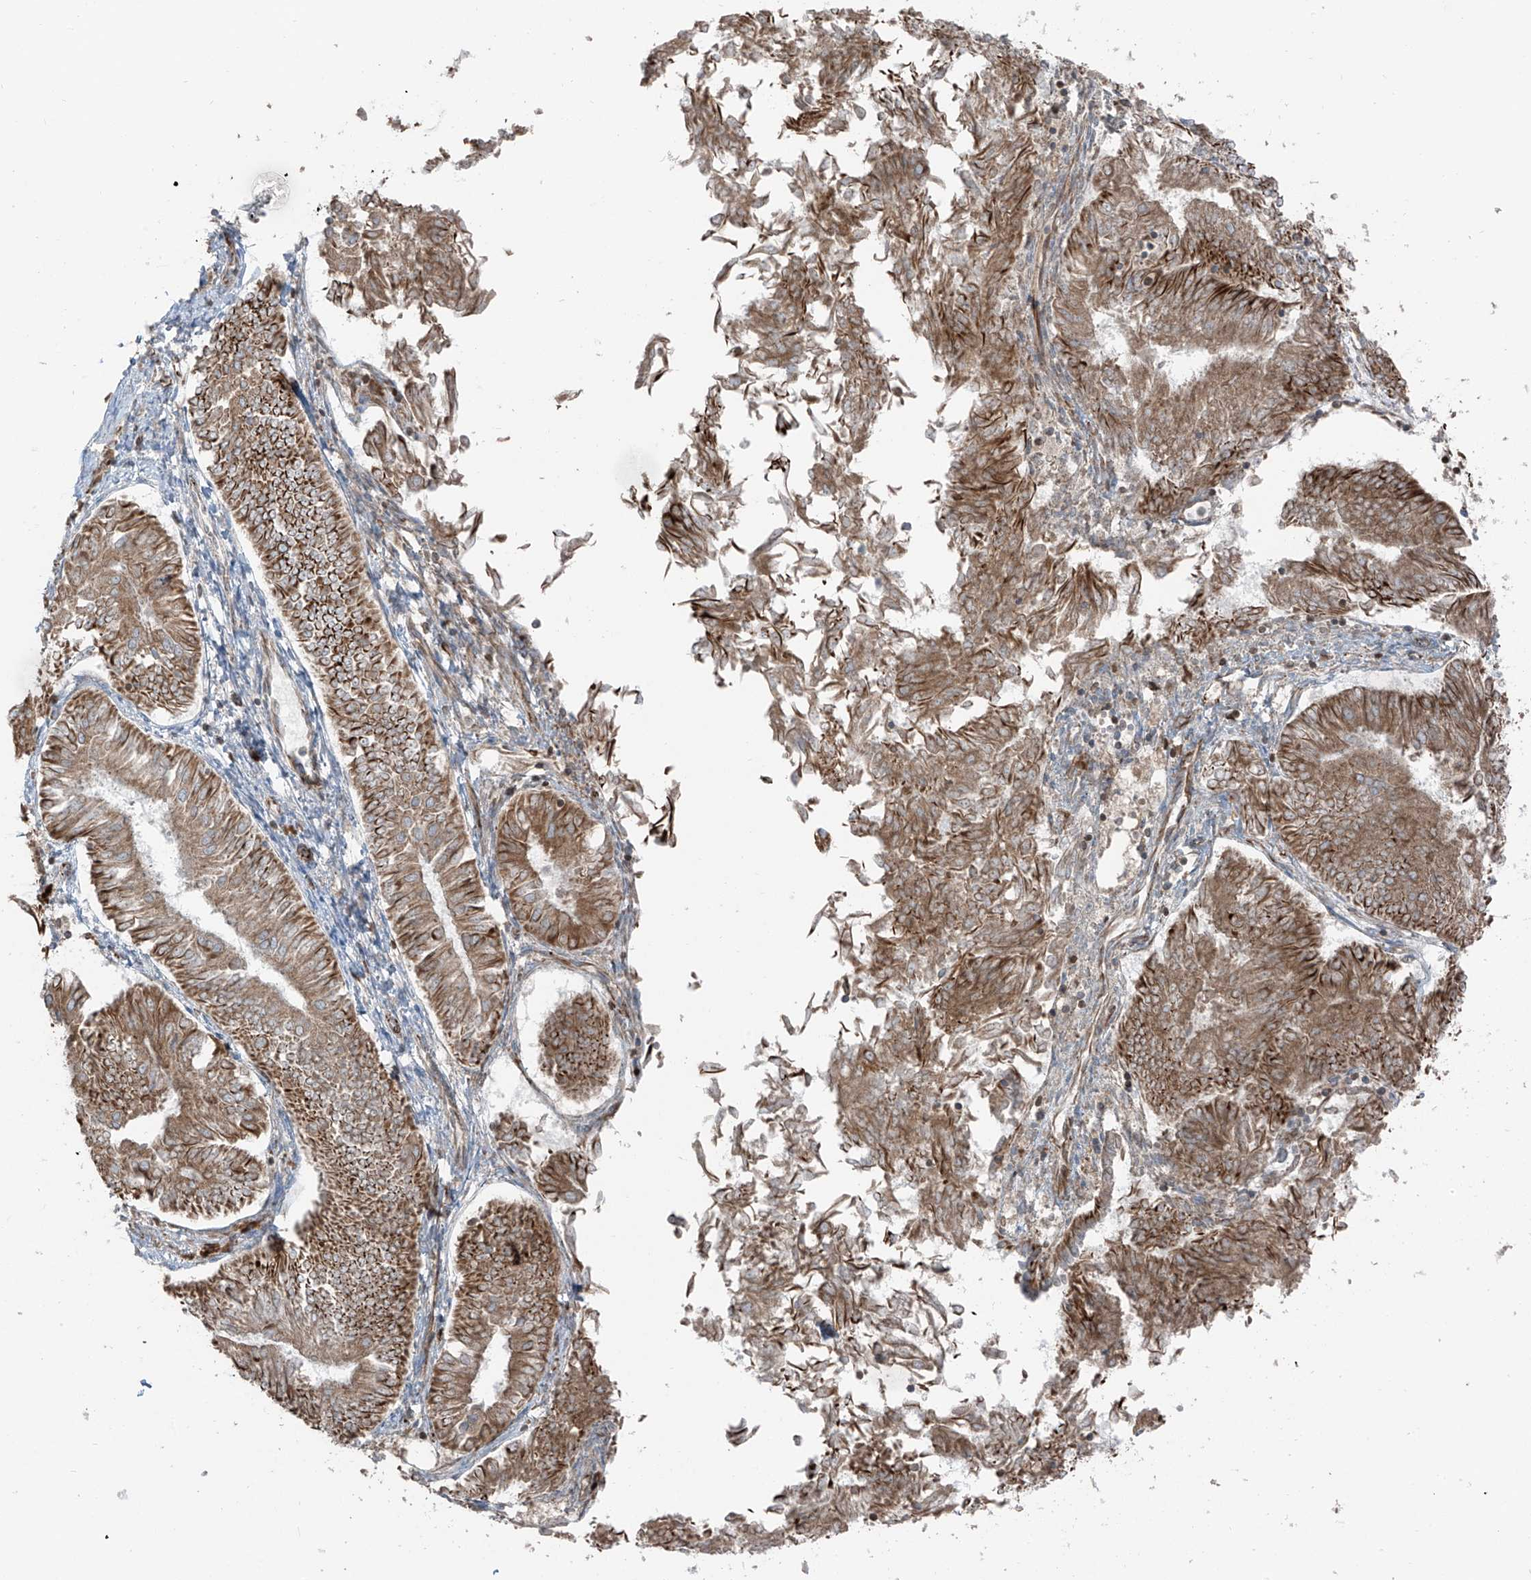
{"staining": {"intensity": "moderate", "quantity": ">75%", "location": "cytoplasmic/membranous"}, "tissue": "endometrial cancer", "cell_type": "Tumor cells", "image_type": "cancer", "snomed": [{"axis": "morphology", "description": "Adenocarcinoma, NOS"}, {"axis": "topography", "description": "Endometrium"}], "caption": "Moderate cytoplasmic/membranous positivity is present in about >75% of tumor cells in endometrial cancer (adenocarcinoma).", "gene": "ERLEC1", "patient": {"sex": "female", "age": 58}}